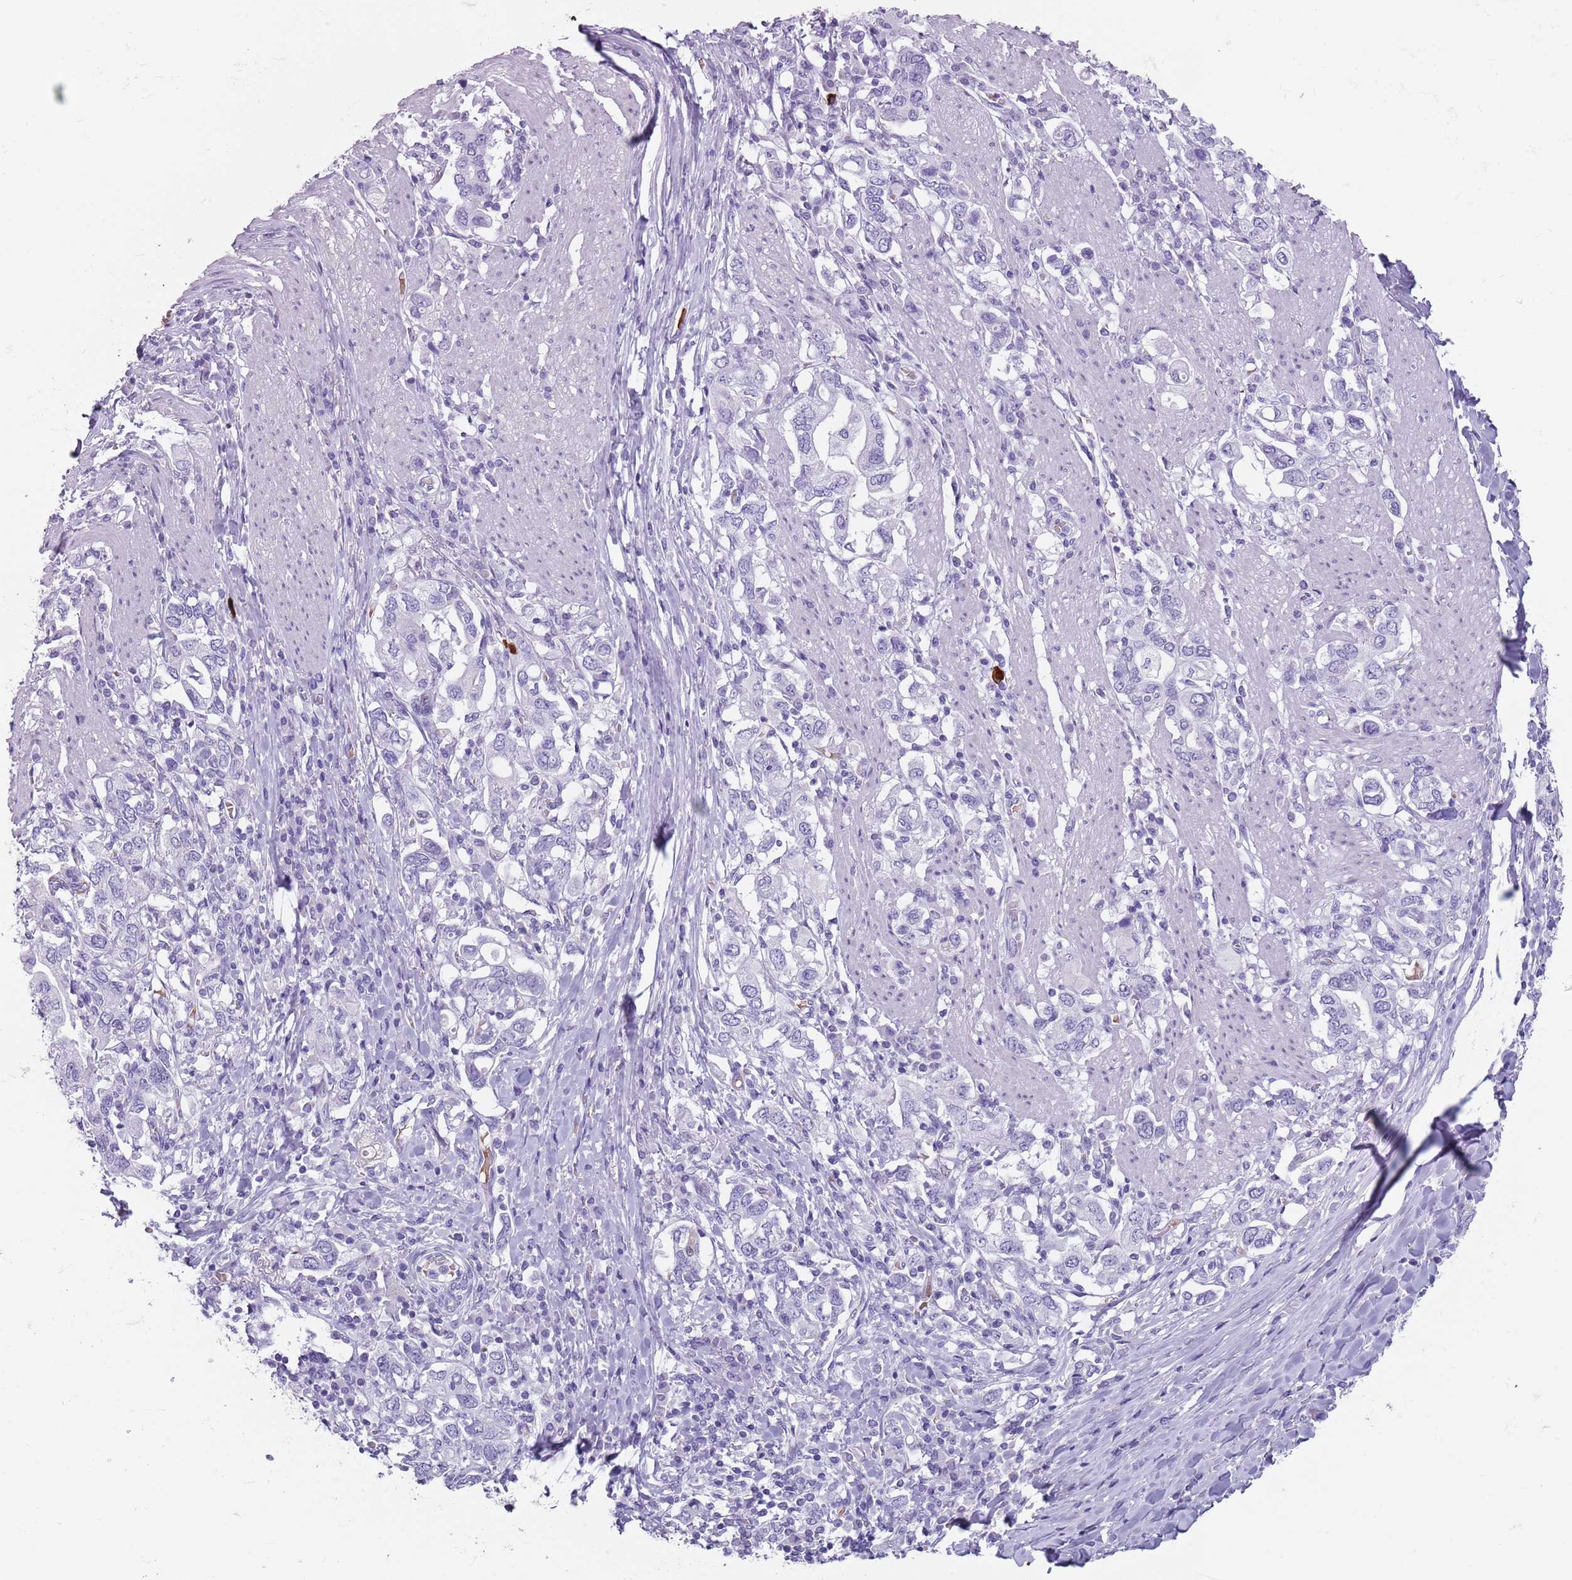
{"staining": {"intensity": "negative", "quantity": "none", "location": "none"}, "tissue": "stomach cancer", "cell_type": "Tumor cells", "image_type": "cancer", "snomed": [{"axis": "morphology", "description": "Adenocarcinoma, NOS"}, {"axis": "topography", "description": "Stomach, upper"}, {"axis": "topography", "description": "Stomach"}], "caption": "An immunohistochemistry (IHC) micrograph of stomach adenocarcinoma is shown. There is no staining in tumor cells of stomach adenocarcinoma.", "gene": "SPESP1", "patient": {"sex": "male", "age": 62}}